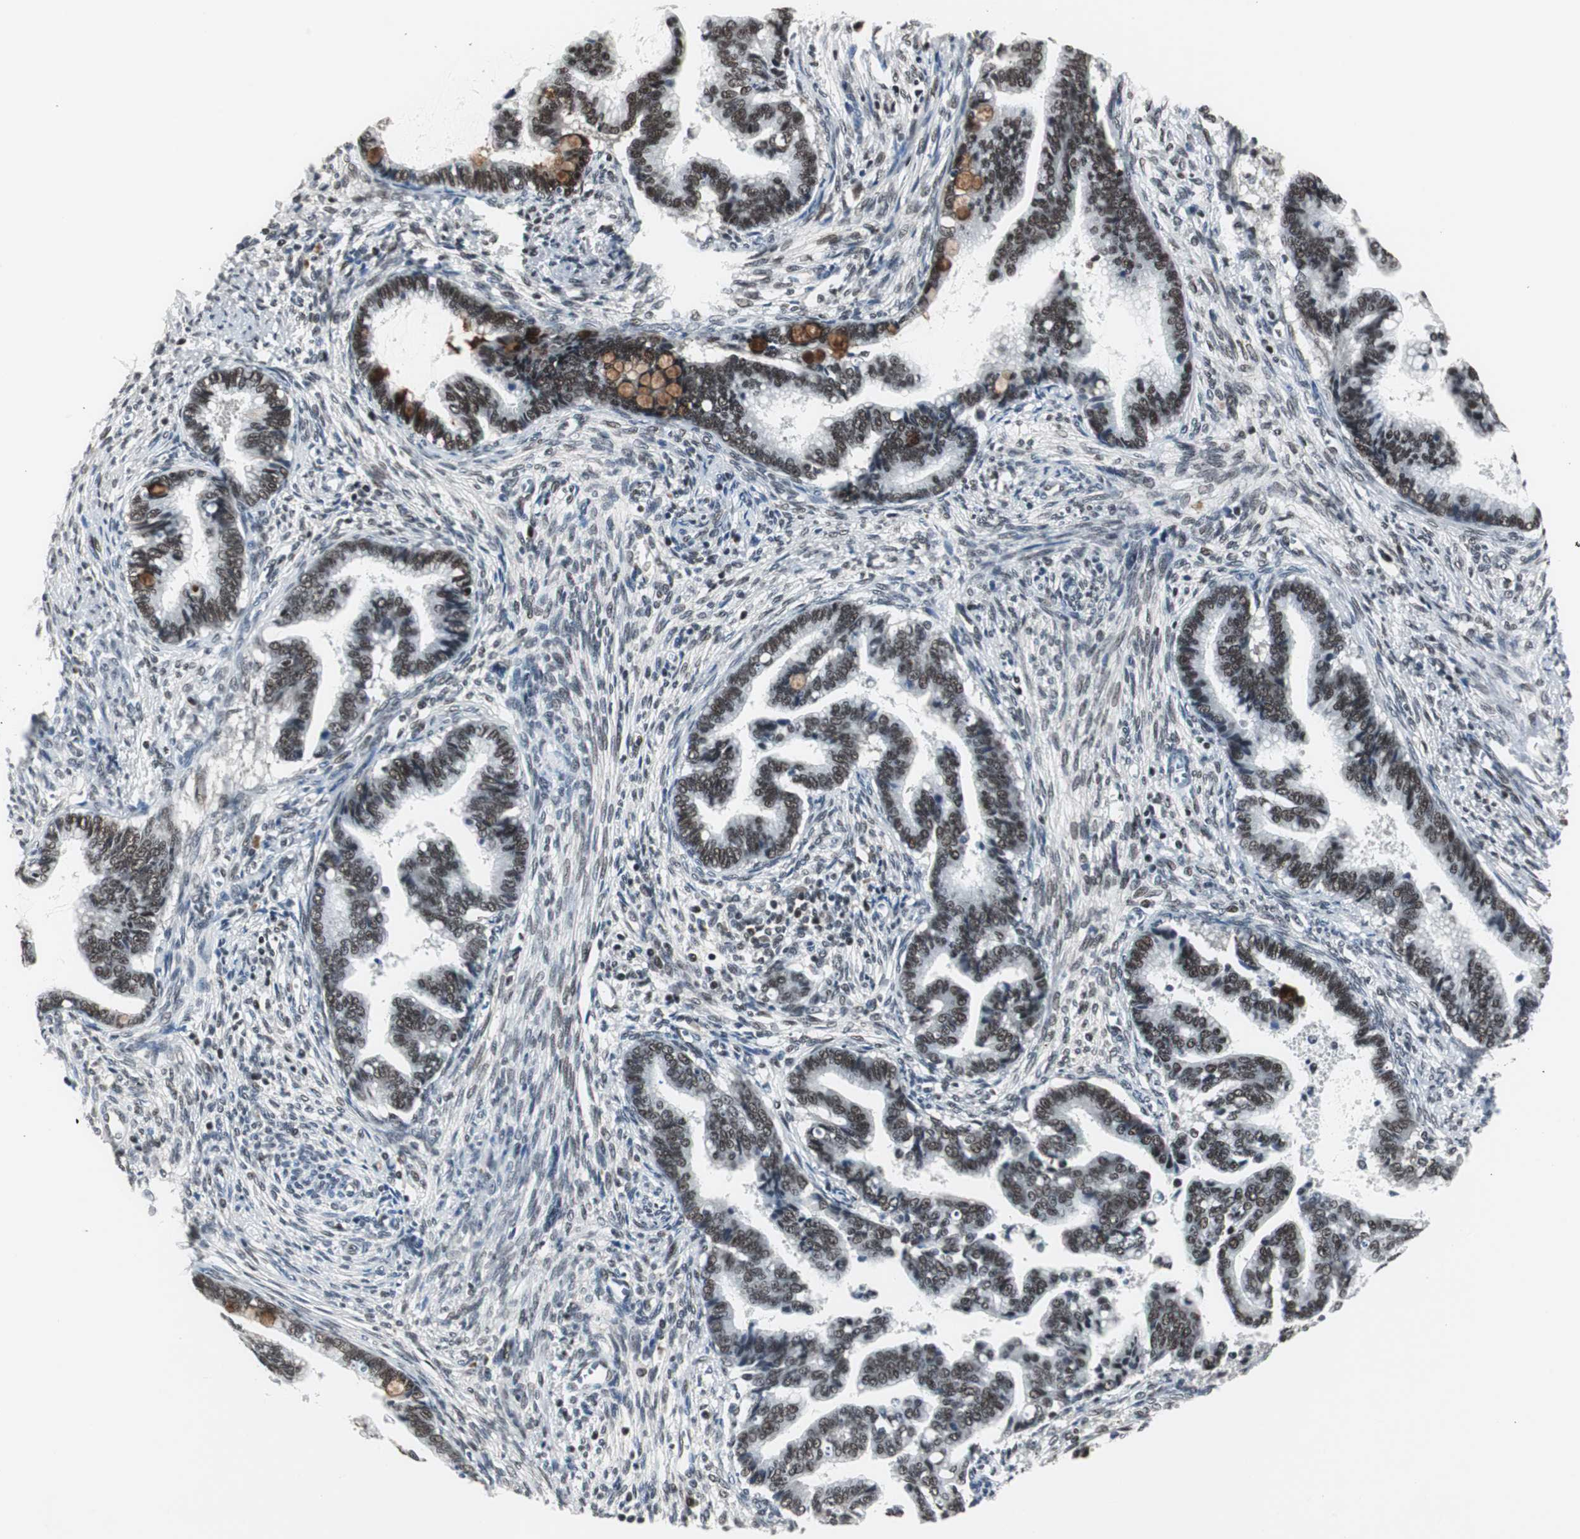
{"staining": {"intensity": "moderate", "quantity": ">75%", "location": "nuclear"}, "tissue": "cervical cancer", "cell_type": "Tumor cells", "image_type": "cancer", "snomed": [{"axis": "morphology", "description": "Adenocarcinoma, NOS"}, {"axis": "topography", "description": "Cervix"}], "caption": "An image showing moderate nuclear expression in about >75% of tumor cells in cervical adenocarcinoma, as visualized by brown immunohistochemical staining.", "gene": "RAD9A", "patient": {"sex": "female", "age": 44}}